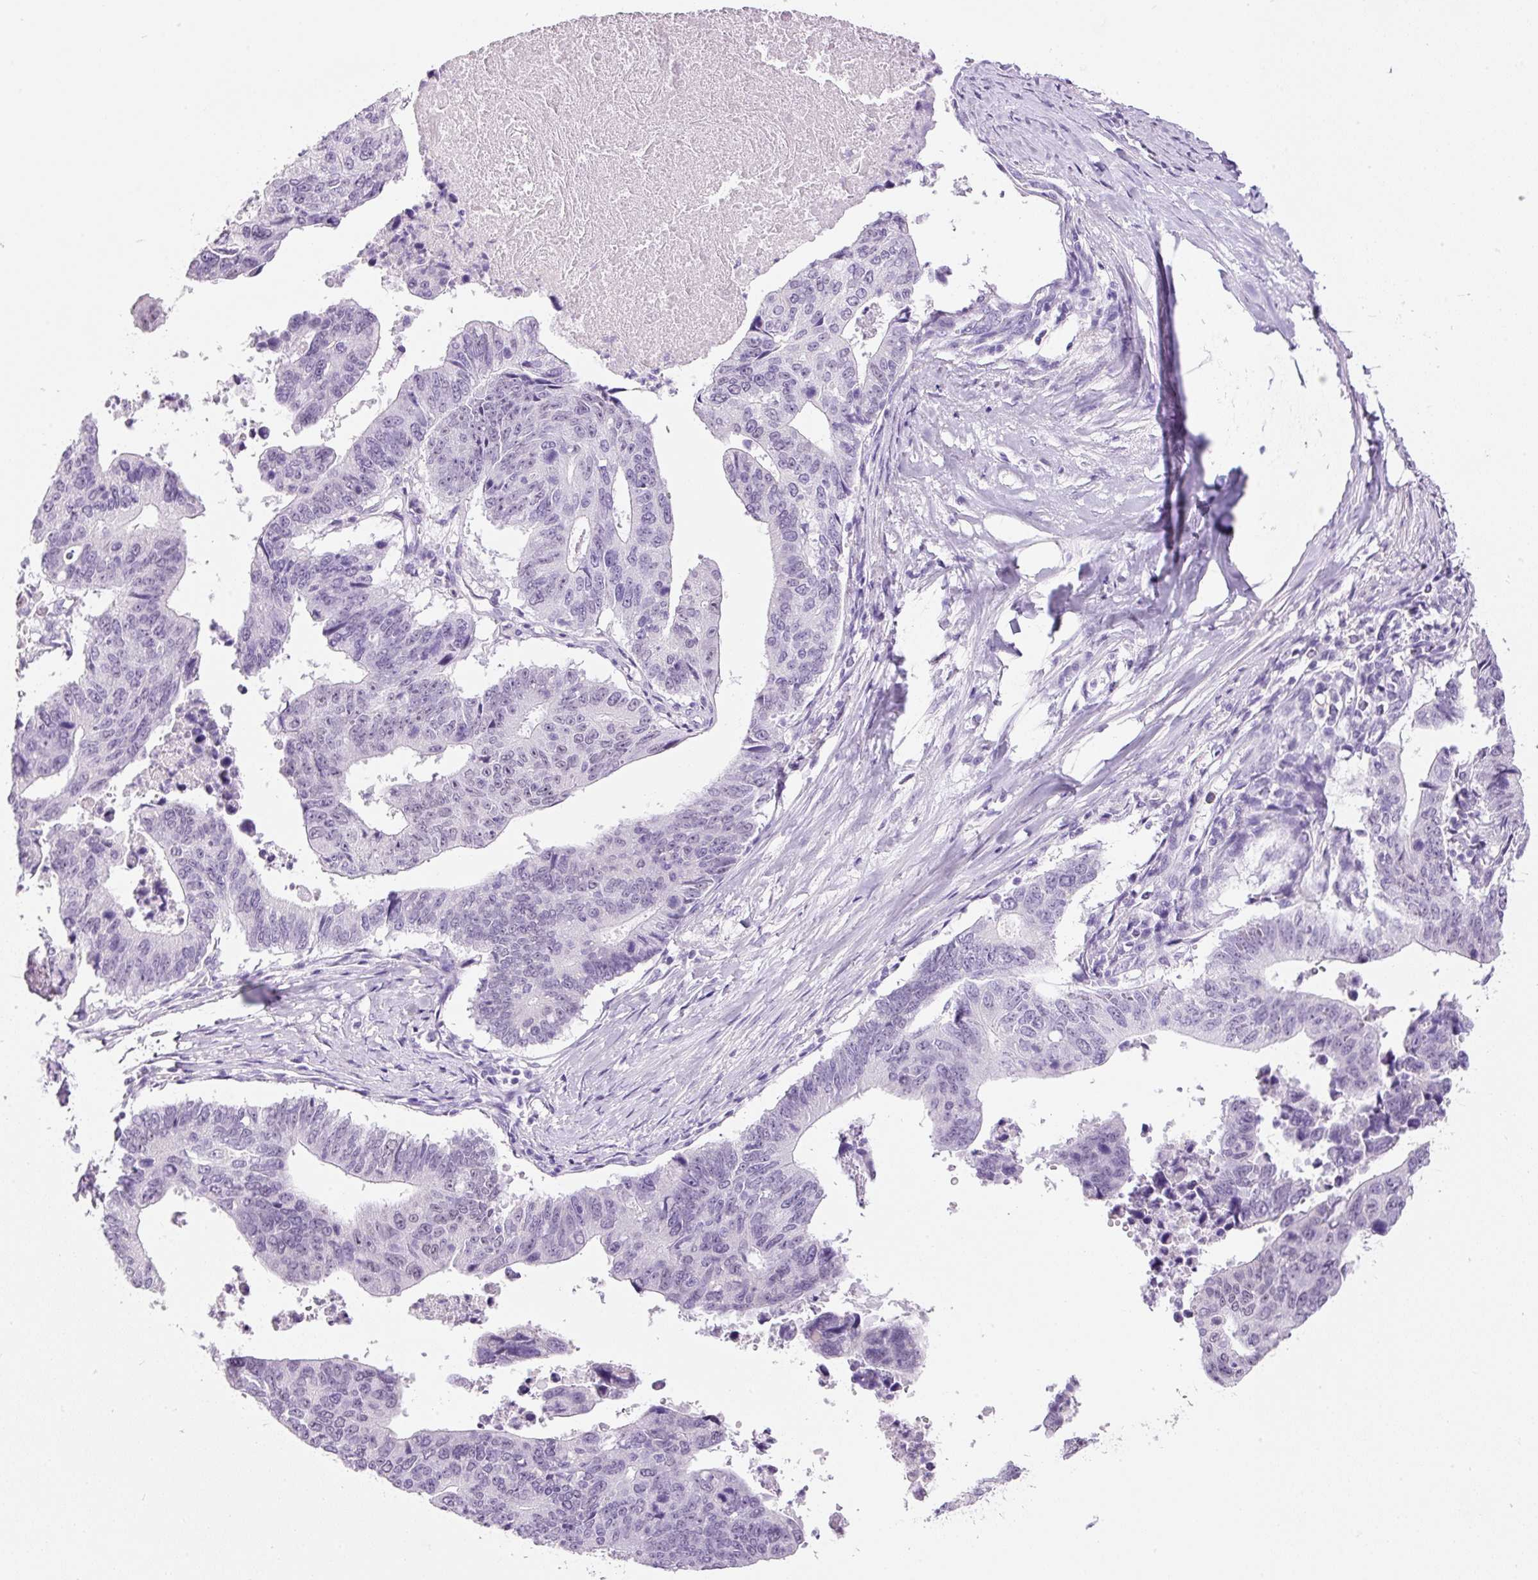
{"staining": {"intensity": "negative", "quantity": "none", "location": "none"}, "tissue": "stomach cancer", "cell_type": "Tumor cells", "image_type": "cancer", "snomed": [{"axis": "morphology", "description": "Adenocarcinoma, NOS"}, {"axis": "topography", "description": "Stomach"}], "caption": "There is no significant expression in tumor cells of adenocarcinoma (stomach).", "gene": "BSND", "patient": {"sex": "male", "age": 59}}